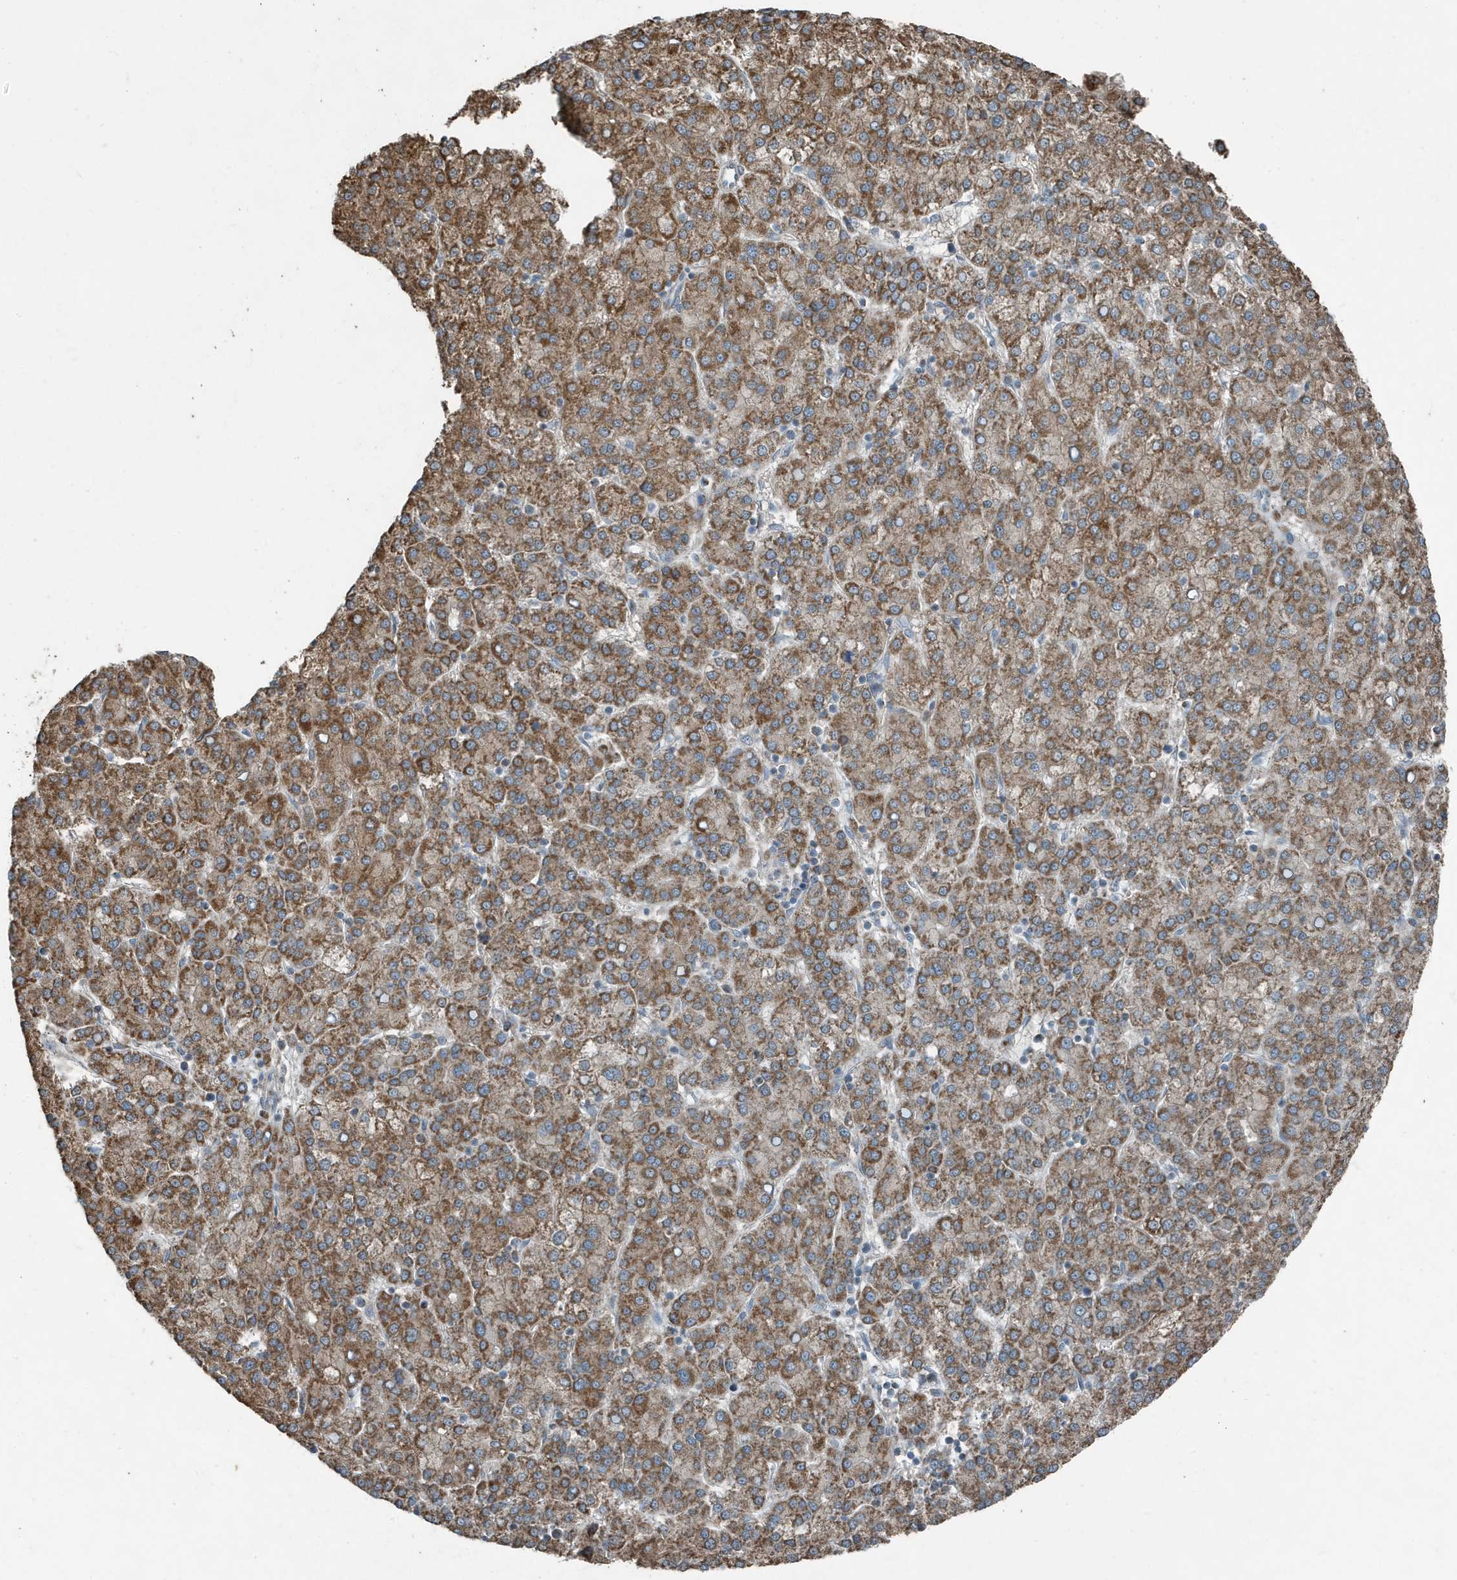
{"staining": {"intensity": "moderate", "quantity": ">75%", "location": "cytoplasmic/membranous"}, "tissue": "liver cancer", "cell_type": "Tumor cells", "image_type": "cancer", "snomed": [{"axis": "morphology", "description": "Carcinoma, Hepatocellular, NOS"}, {"axis": "topography", "description": "Liver"}], "caption": "Immunohistochemical staining of human liver hepatocellular carcinoma shows medium levels of moderate cytoplasmic/membranous protein expression in about >75% of tumor cells.", "gene": "MT-CYB", "patient": {"sex": "female", "age": 58}}